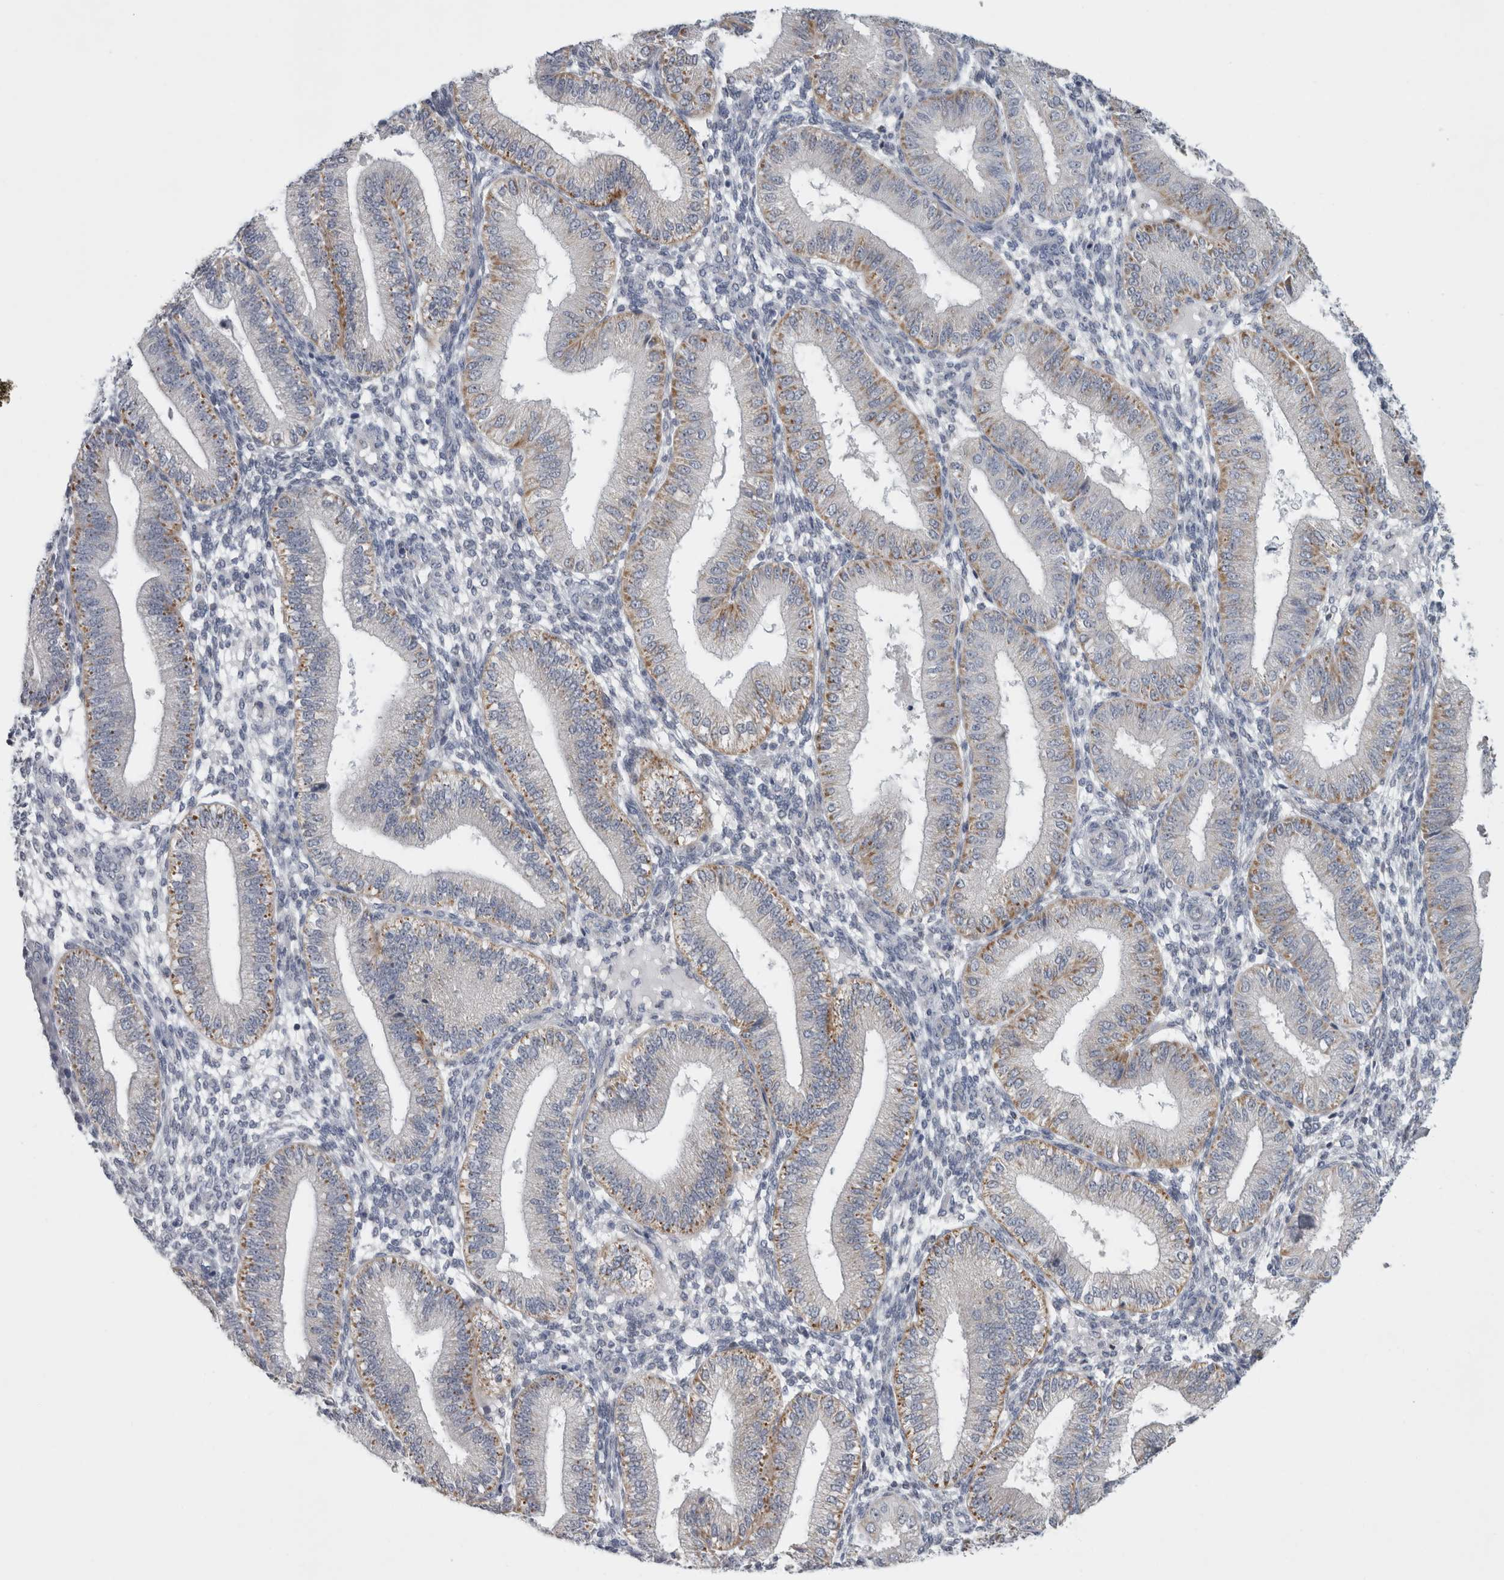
{"staining": {"intensity": "negative", "quantity": "none", "location": "none"}, "tissue": "endometrium", "cell_type": "Cells in endometrial stroma", "image_type": "normal", "snomed": [{"axis": "morphology", "description": "Normal tissue, NOS"}, {"axis": "topography", "description": "Endometrium"}], "caption": "Protein analysis of normal endometrium displays no significant staining in cells in endometrial stroma.", "gene": "FXYD7", "patient": {"sex": "female", "age": 39}}